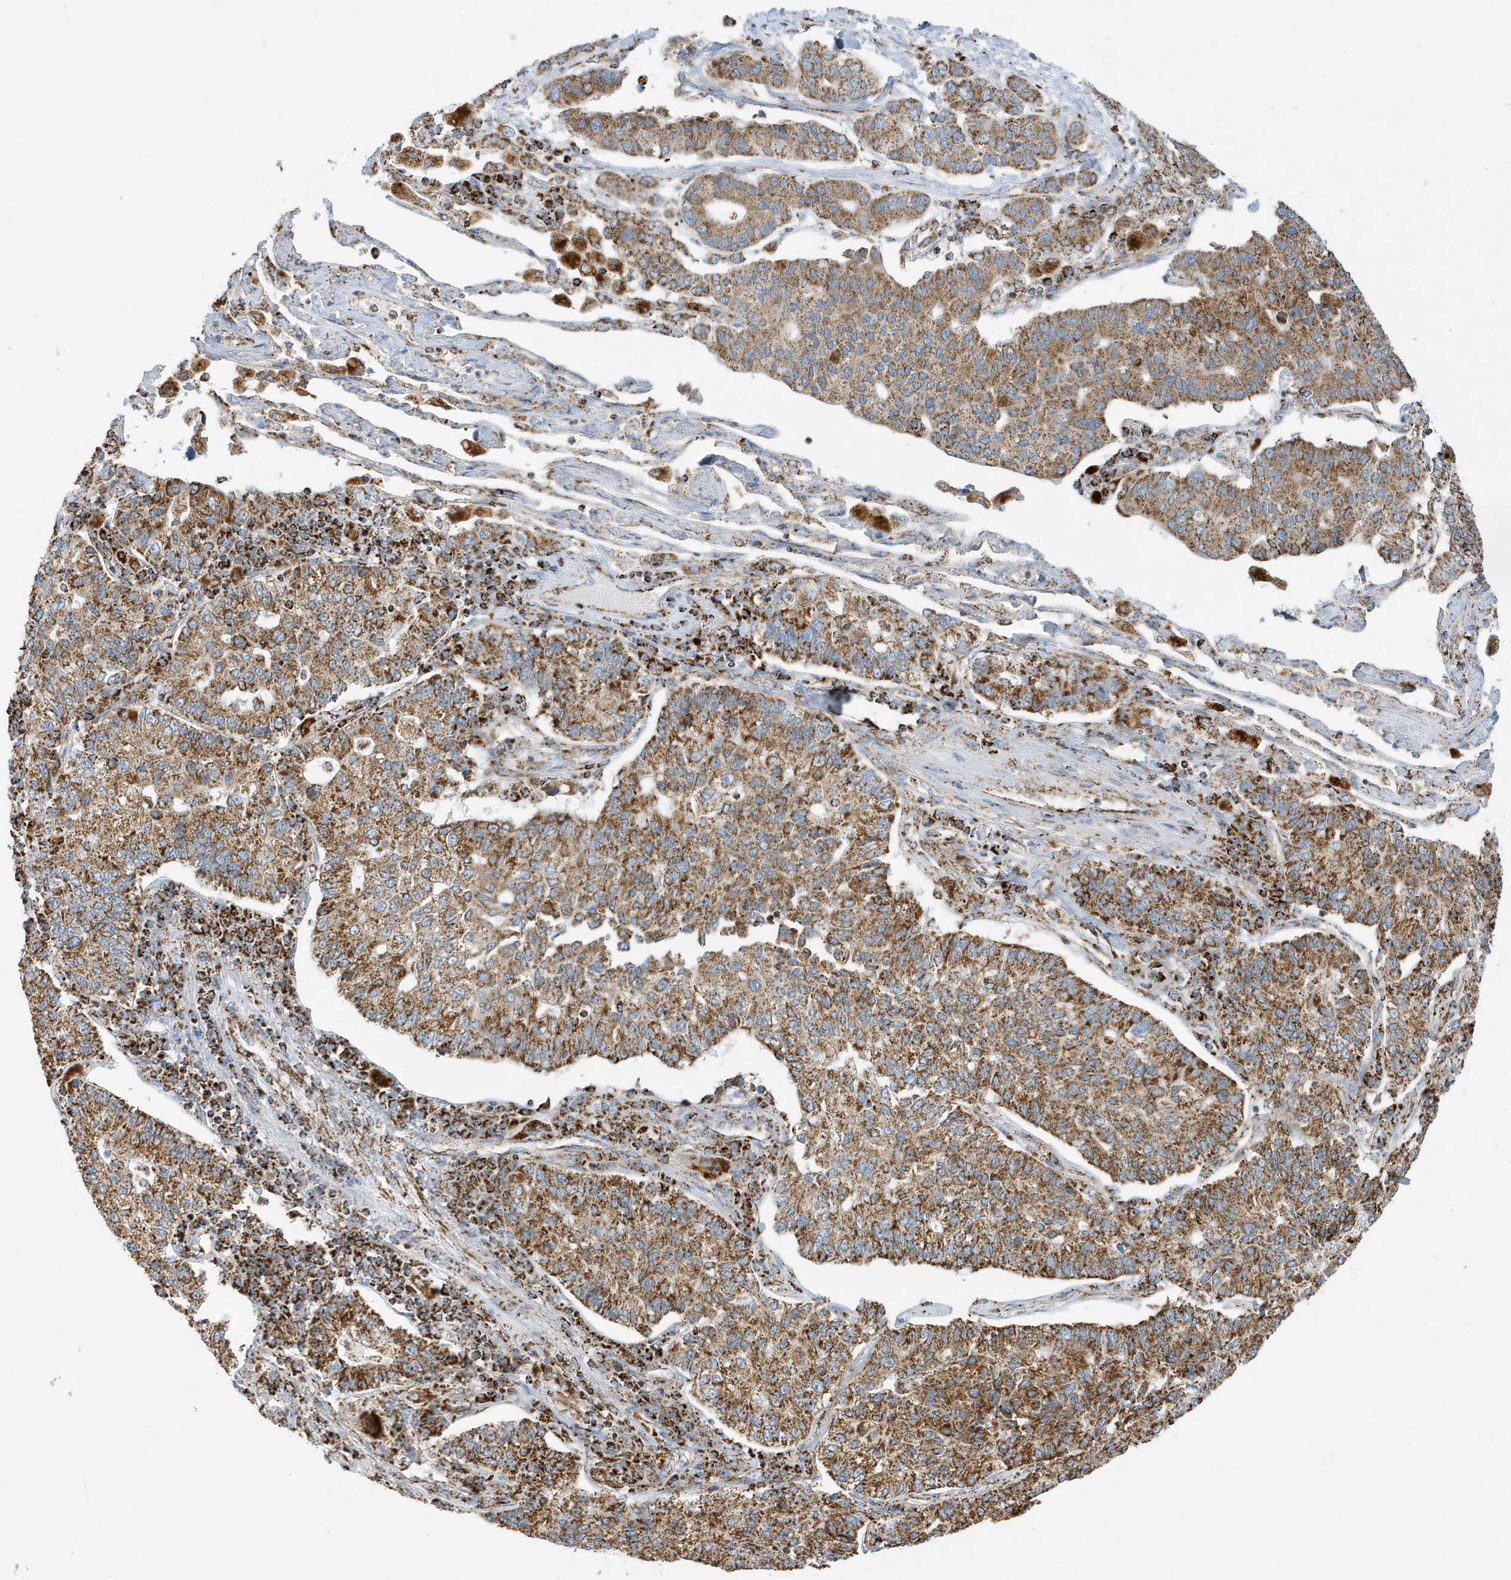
{"staining": {"intensity": "strong", "quantity": ">75%", "location": "cytoplasmic/membranous"}, "tissue": "lung cancer", "cell_type": "Tumor cells", "image_type": "cancer", "snomed": [{"axis": "morphology", "description": "Adenocarcinoma, NOS"}, {"axis": "topography", "description": "Lung"}], "caption": "Immunohistochemistry micrograph of lung cancer stained for a protein (brown), which reveals high levels of strong cytoplasmic/membranous staining in about >75% of tumor cells.", "gene": "ATP5ME", "patient": {"sex": "male", "age": 49}}